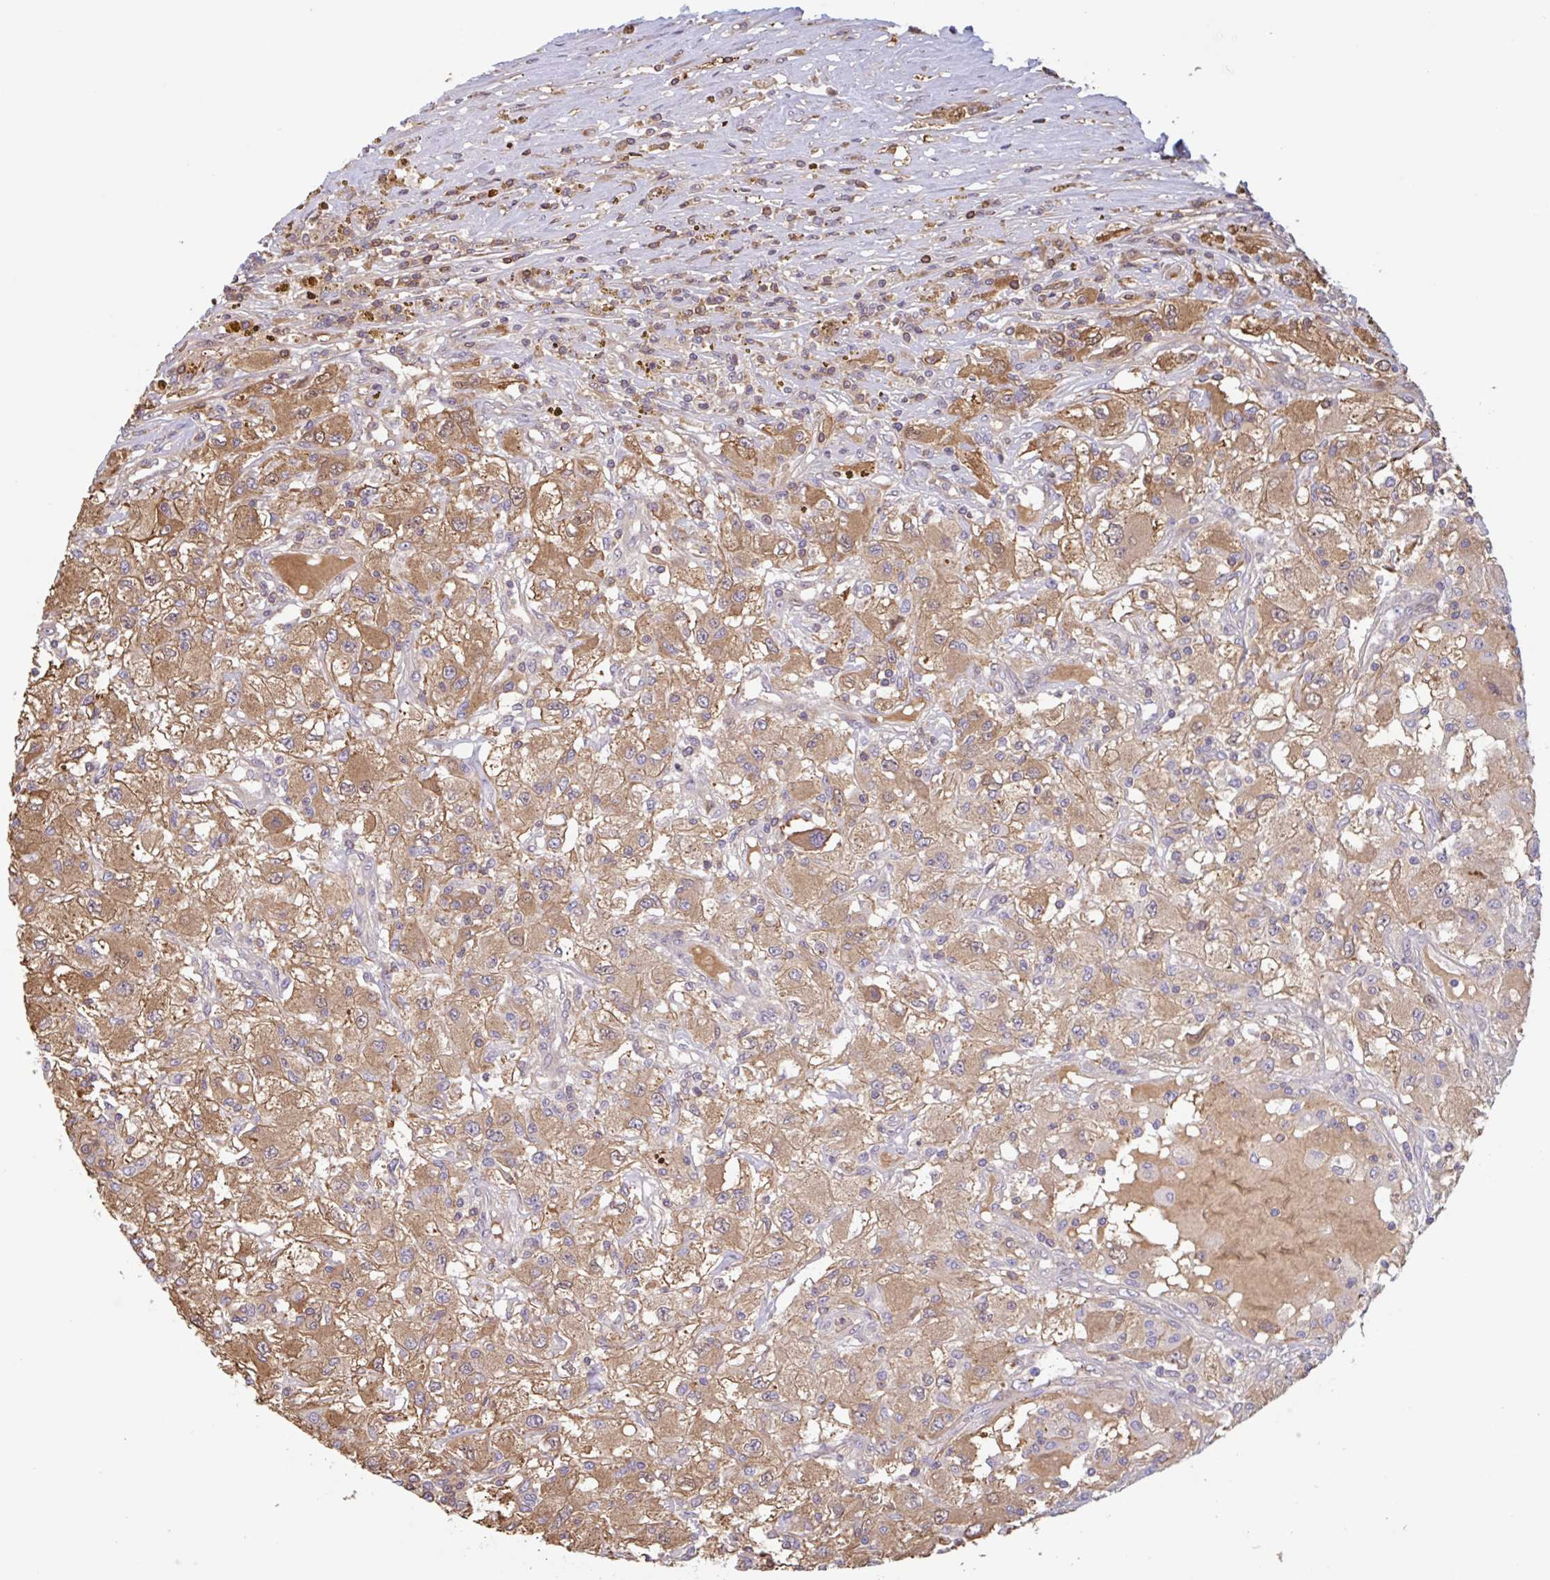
{"staining": {"intensity": "moderate", "quantity": ">75%", "location": "cytoplasmic/membranous"}, "tissue": "renal cancer", "cell_type": "Tumor cells", "image_type": "cancer", "snomed": [{"axis": "morphology", "description": "Adenocarcinoma, NOS"}, {"axis": "topography", "description": "Kidney"}], "caption": "IHC (DAB (3,3'-diaminobenzidine)) staining of human renal cancer displays moderate cytoplasmic/membranous protein positivity in approximately >75% of tumor cells.", "gene": "OTOP2", "patient": {"sex": "female", "age": 67}}